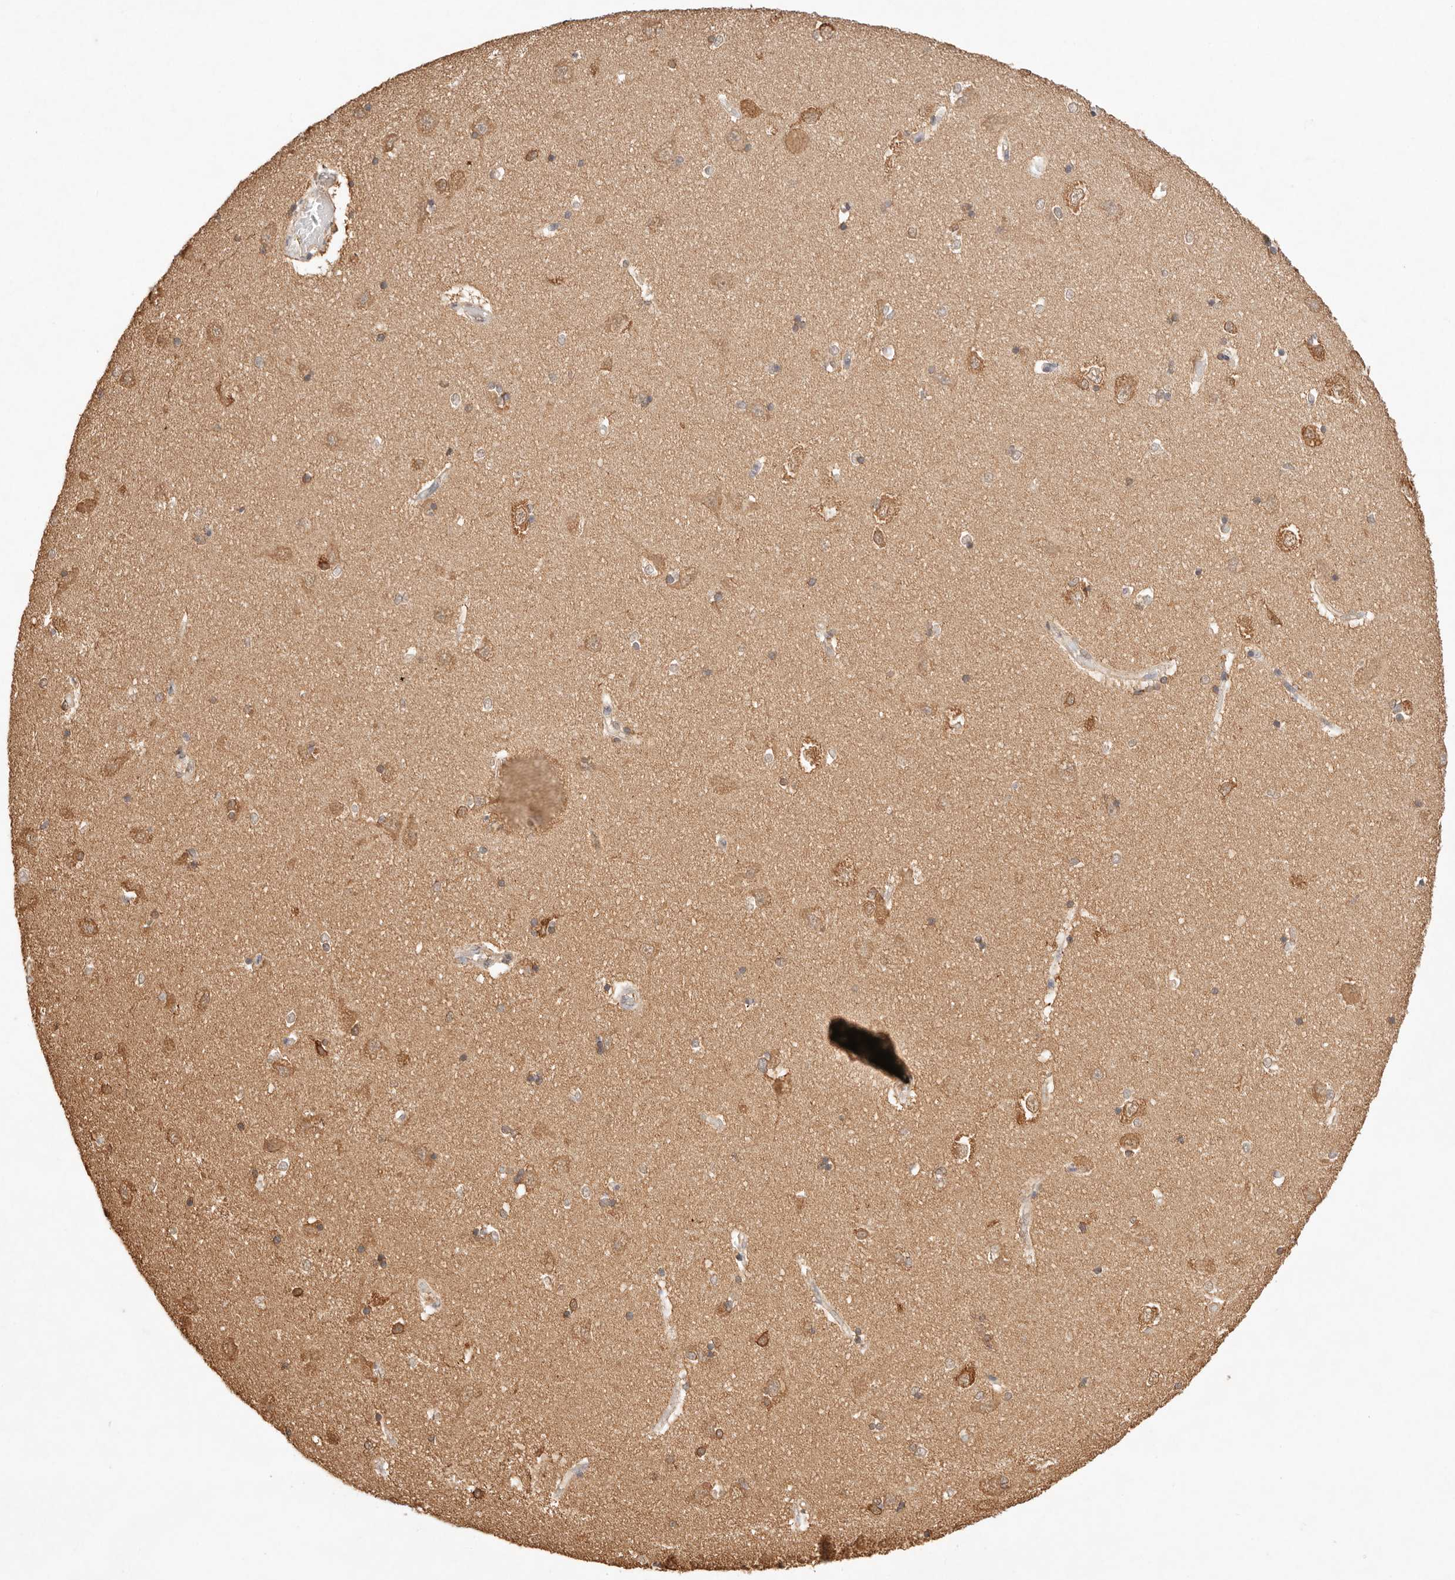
{"staining": {"intensity": "moderate", "quantity": "<25%", "location": "cytoplasmic/membranous"}, "tissue": "hippocampus", "cell_type": "Glial cells", "image_type": "normal", "snomed": [{"axis": "morphology", "description": "Normal tissue, NOS"}, {"axis": "topography", "description": "Hippocampus"}], "caption": "Immunohistochemistry (DAB (3,3'-diaminobenzidine)) staining of normal hippocampus demonstrates moderate cytoplasmic/membranous protein positivity in approximately <25% of glial cells.", "gene": "IL1R2", "patient": {"sex": "male", "age": 45}}